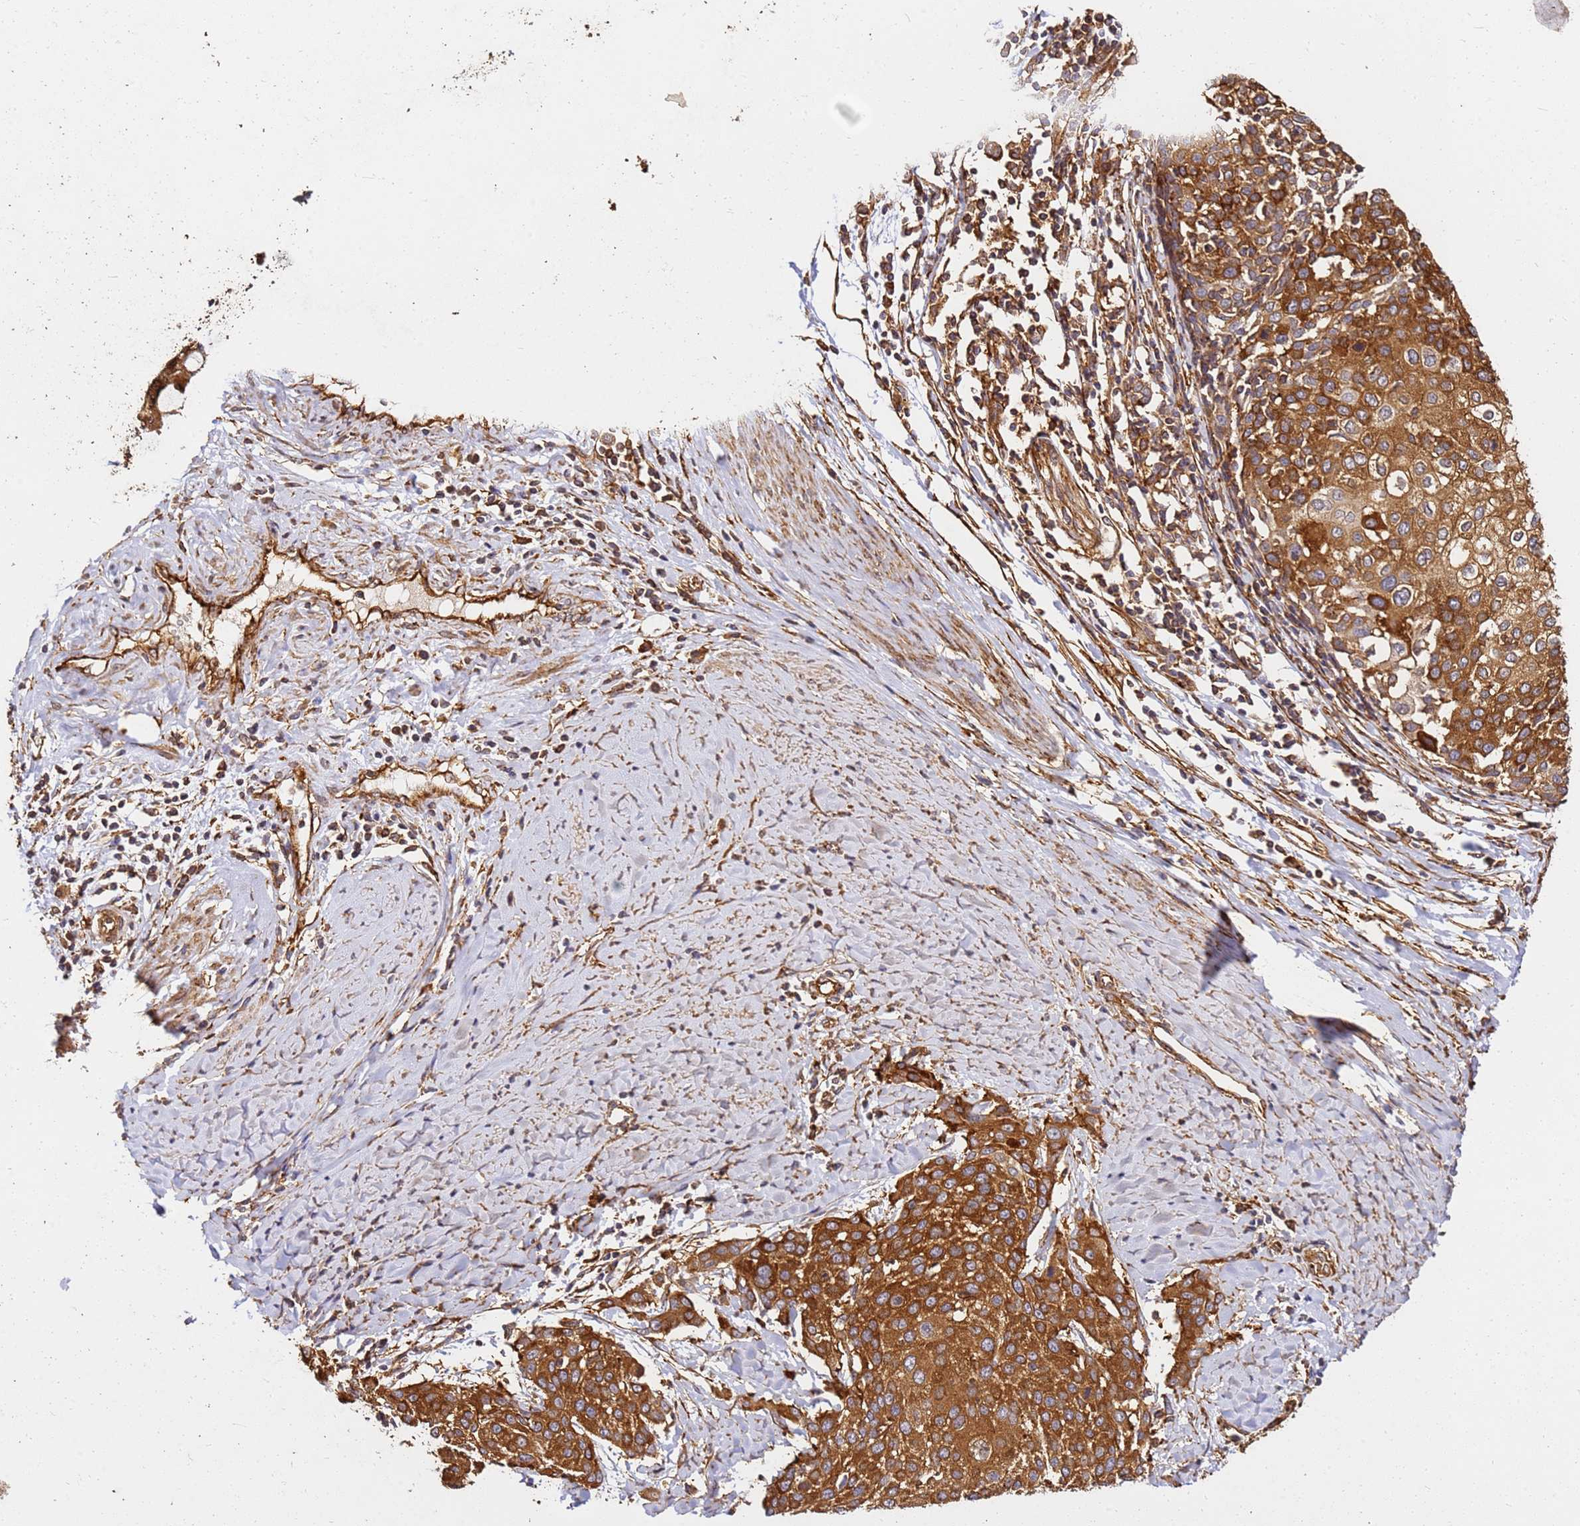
{"staining": {"intensity": "strong", "quantity": ">75%", "location": "cytoplasmic/membranous"}, "tissue": "cervical cancer", "cell_type": "Tumor cells", "image_type": "cancer", "snomed": [{"axis": "morphology", "description": "Squamous cell carcinoma, NOS"}, {"axis": "topography", "description": "Cervix"}], "caption": "High-magnification brightfield microscopy of cervical cancer stained with DAB (3,3'-diaminobenzidine) (brown) and counterstained with hematoxylin (blue). tumor cells exhibit strong cytoplasmic/membranous positivity is identified in approximately>75% of cells.", "gene": "DVL3", "patient": {"sex": "female", "age": 44}}